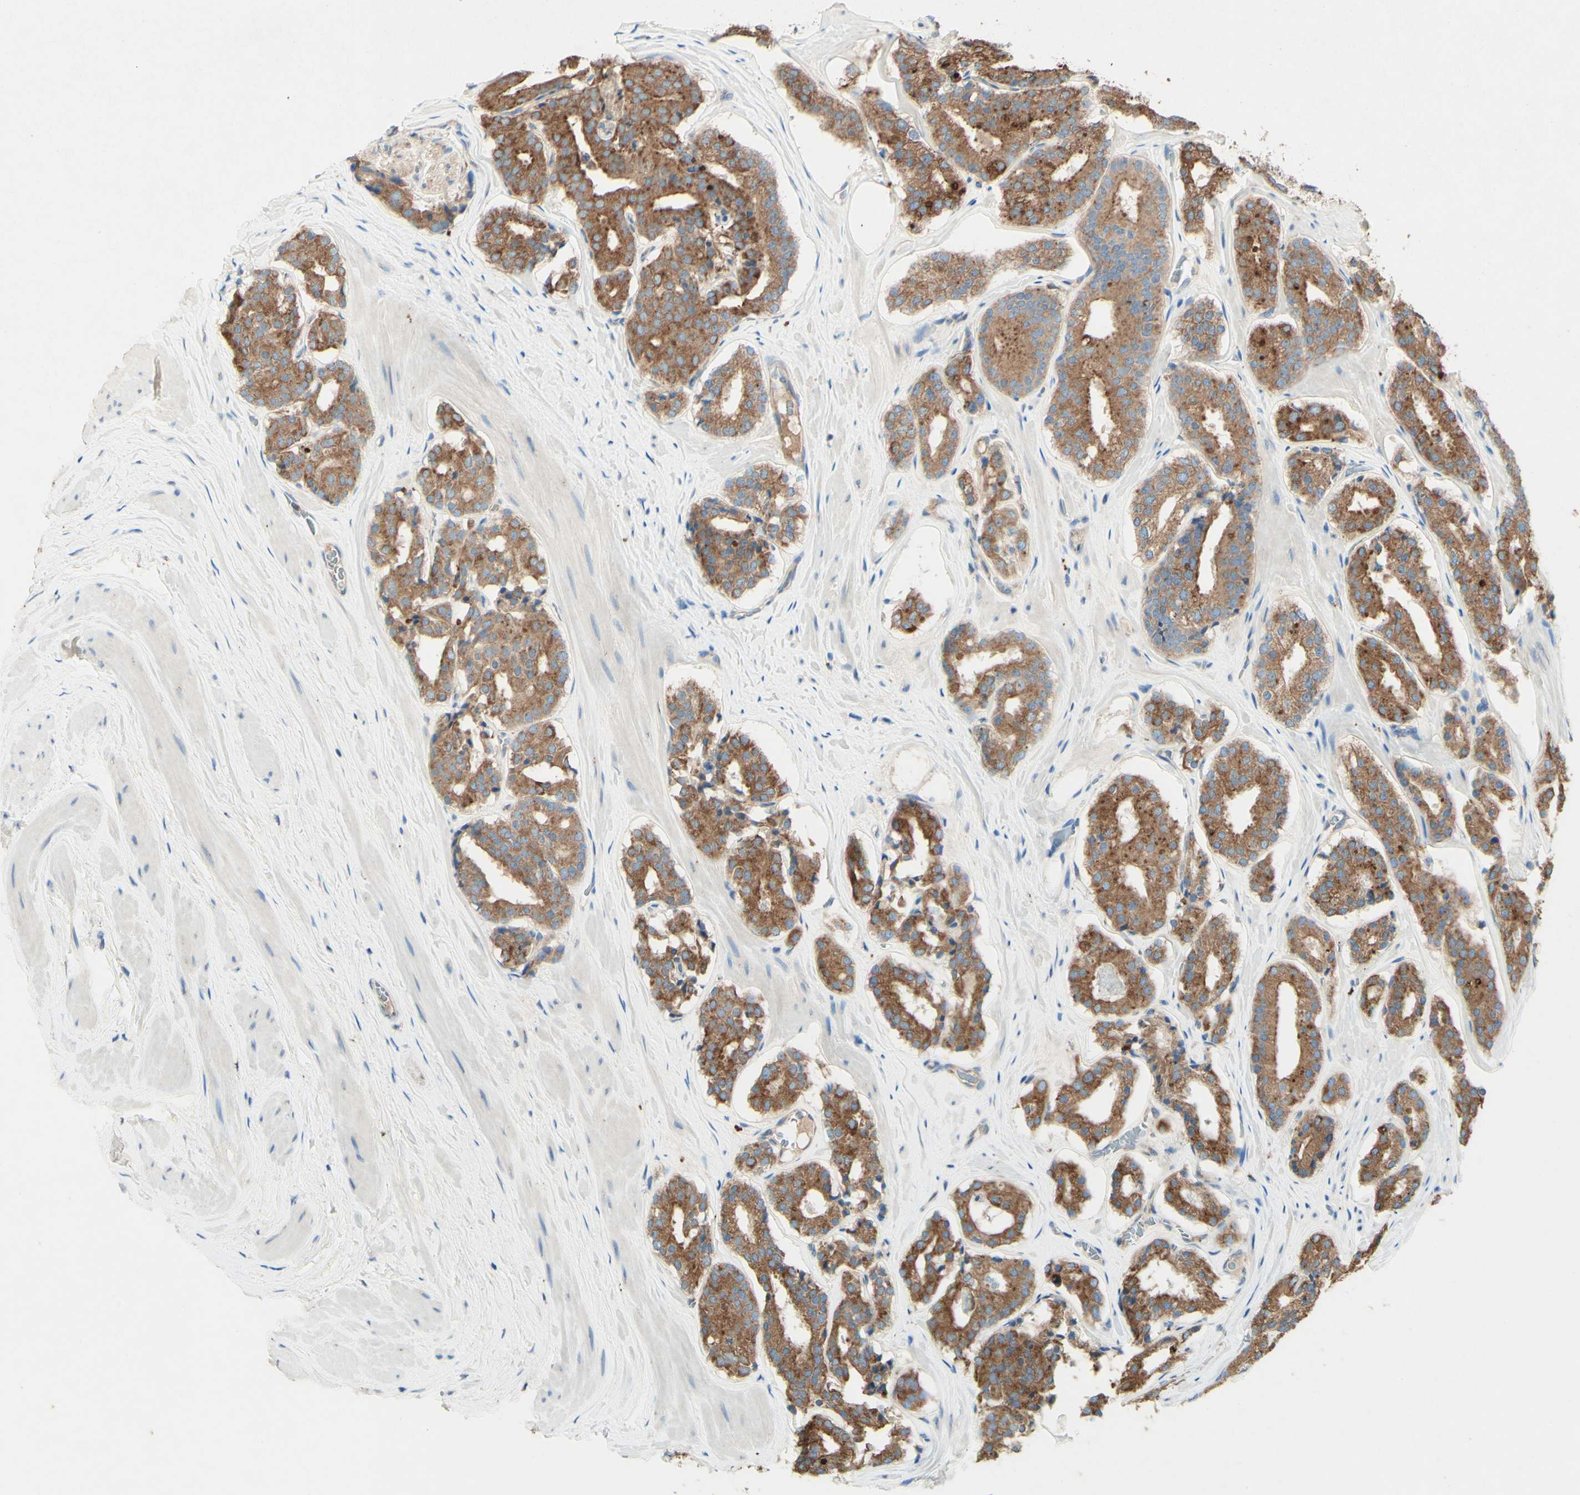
{"staining": {"intensity": "moderate", "quantity": ">75%", "location": "cytoplasmic/membranous"}, "tissue": "prostate cancer", "cell_type": "Tumor cells", "image_type": "cancer", "snomed": [{"axis": "morphology", "description": "Adenocarcinoma, High grade"}, {"axis": "topography", "description": "Prostate"}], "caption": "High-grade adenocarcinoma (prostate) stained for a protein demonstrates moderate cytoplasmic/membranous positivity in tumor cells.", "gene": "MTM1", "patient": {"sex": "male", "age": 60}}